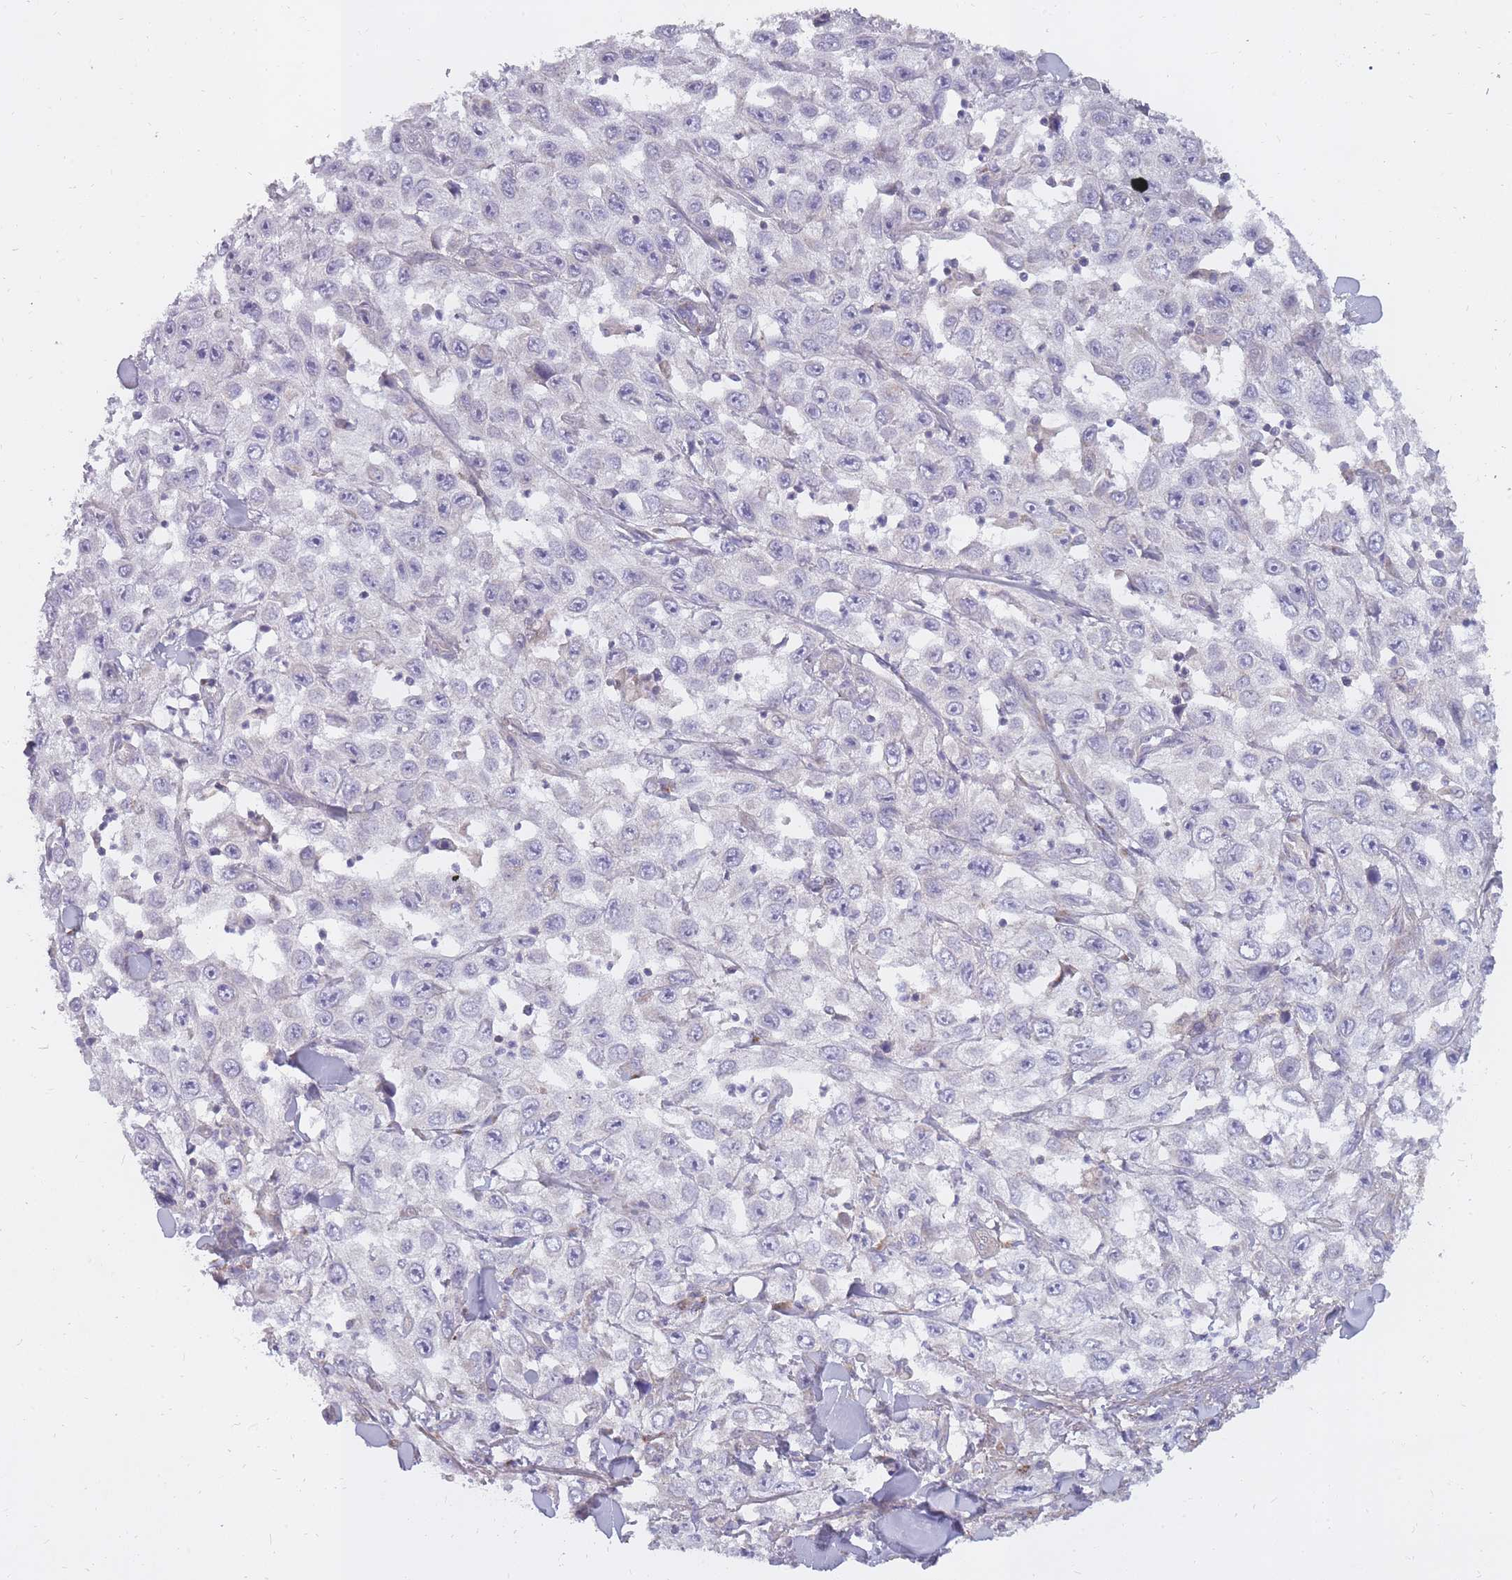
{"staining": {"intensity": "negative", "quantity": "none", "location": "none"}, "tissue": "skin cancer", "cell_type": "Tumor cells", "image_type": "cancer", "snomed": [{"axis": "morphology", "description": "Squamous cell carcinoma, NOS"}, {"axis": "topography", "description": "Skin"}], "caption": "Immunohistochemistry photomicrograph of human skin cancer stained for a protein (brown), which shows no positivity in tumor cells.", "gene": "ALKBH4", "patient": {"sex": "male", "age": 82}}